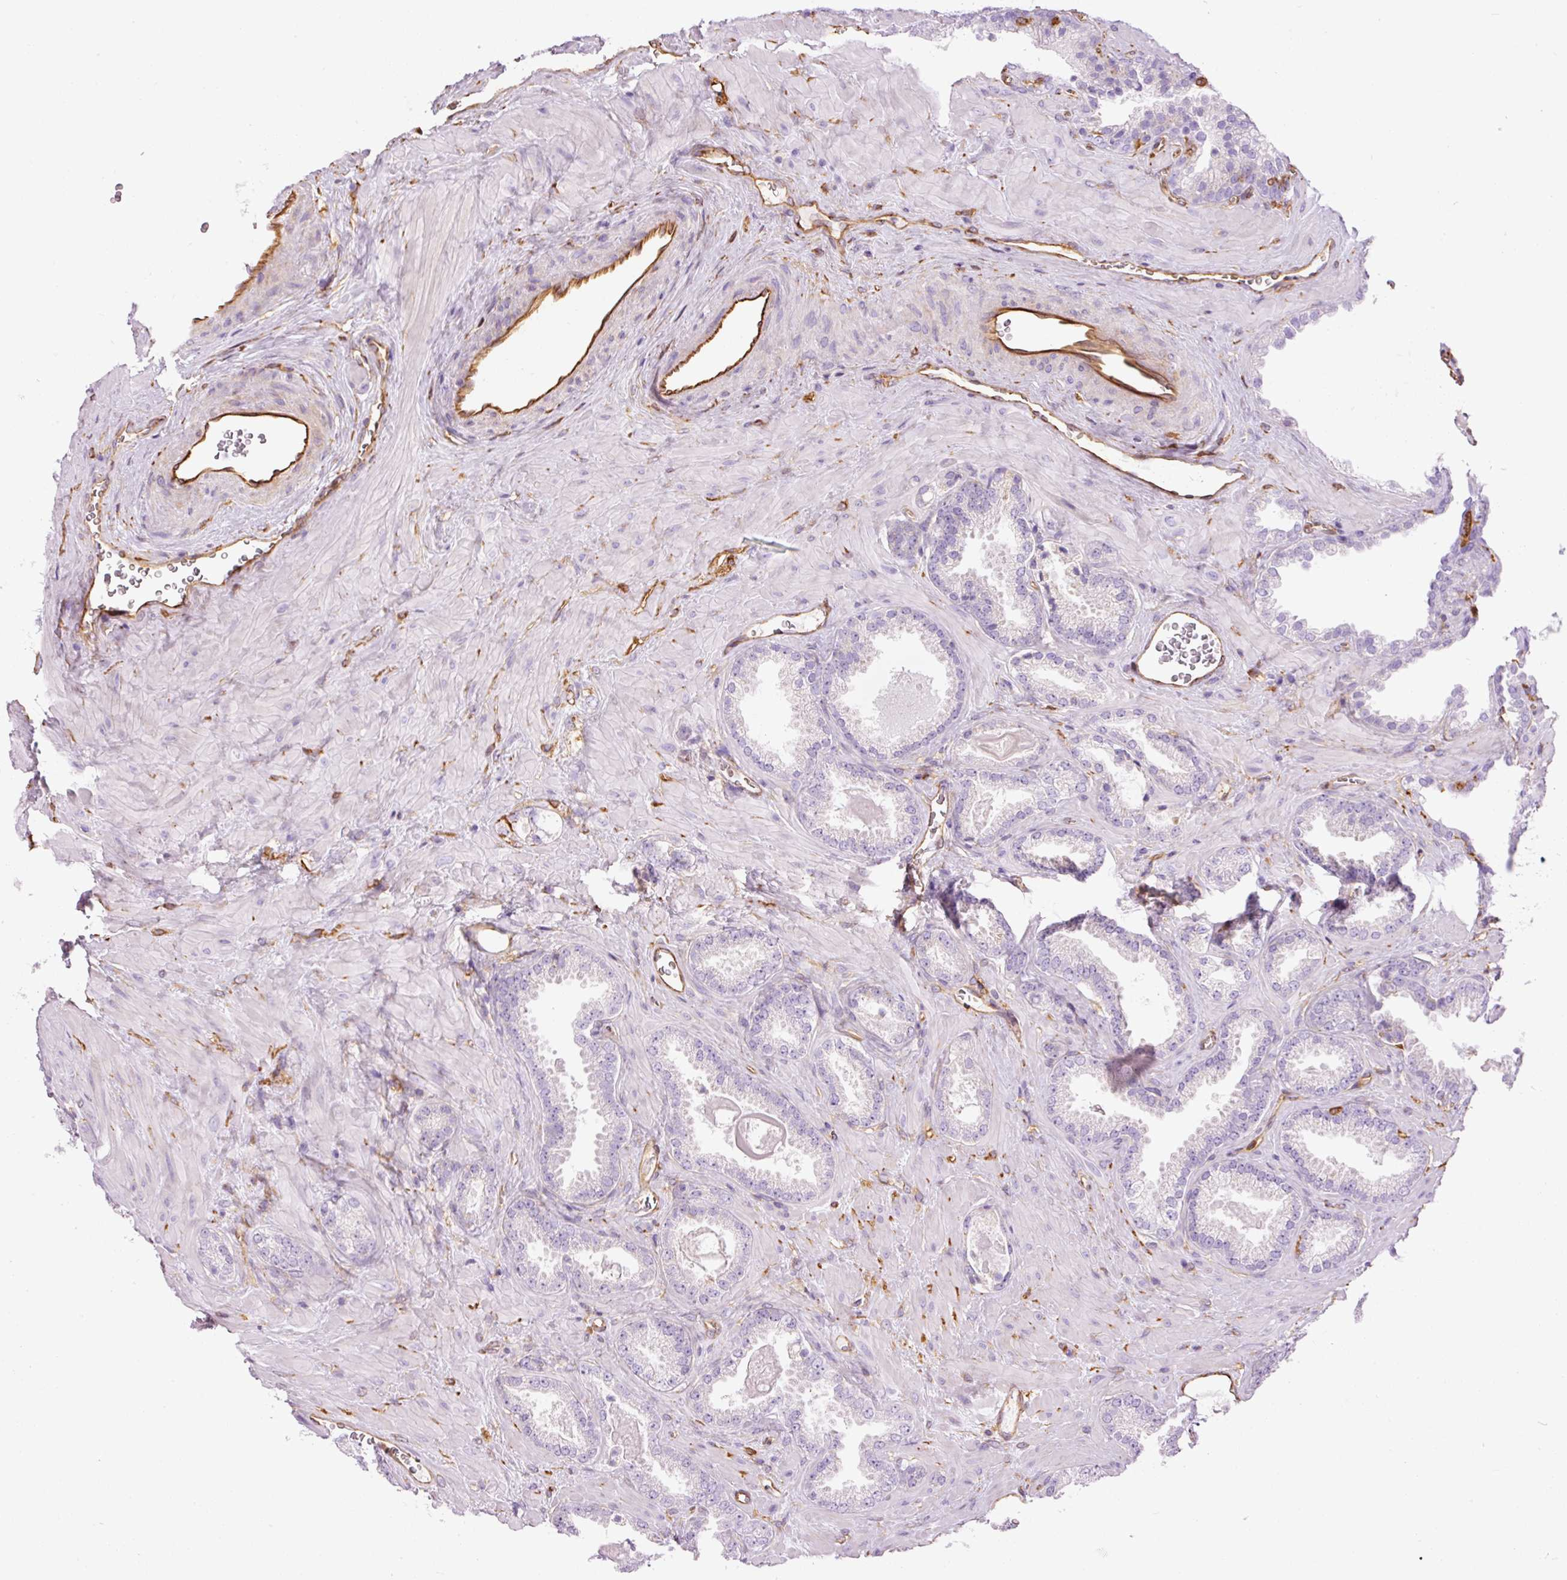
{"staining": {"intensity": "negative", "quantity": "none", "location": "none"}, "tissue": "prostate cancer", "cell_type": "Tumor cells", "image_type": "cancer", "snomed": [{"axis": "morphology", "description": "Adenocarcinoma, Low grade"}, {"axis": "topography", "description": "Prostate"}], "caption": "Micrograph shows no protein expression in tumor cells of low-grade adenocarcinoma (prostate) tissue. The staining was performed using DAB (3,3'-diaminobenzidine) to visualize the protein expression in brown, while the nuclei were stained in blue with hematoxylin (Magnification: 20x).", "gene": "IL10RB", "patient": {"sex": "male", "age": 62}}